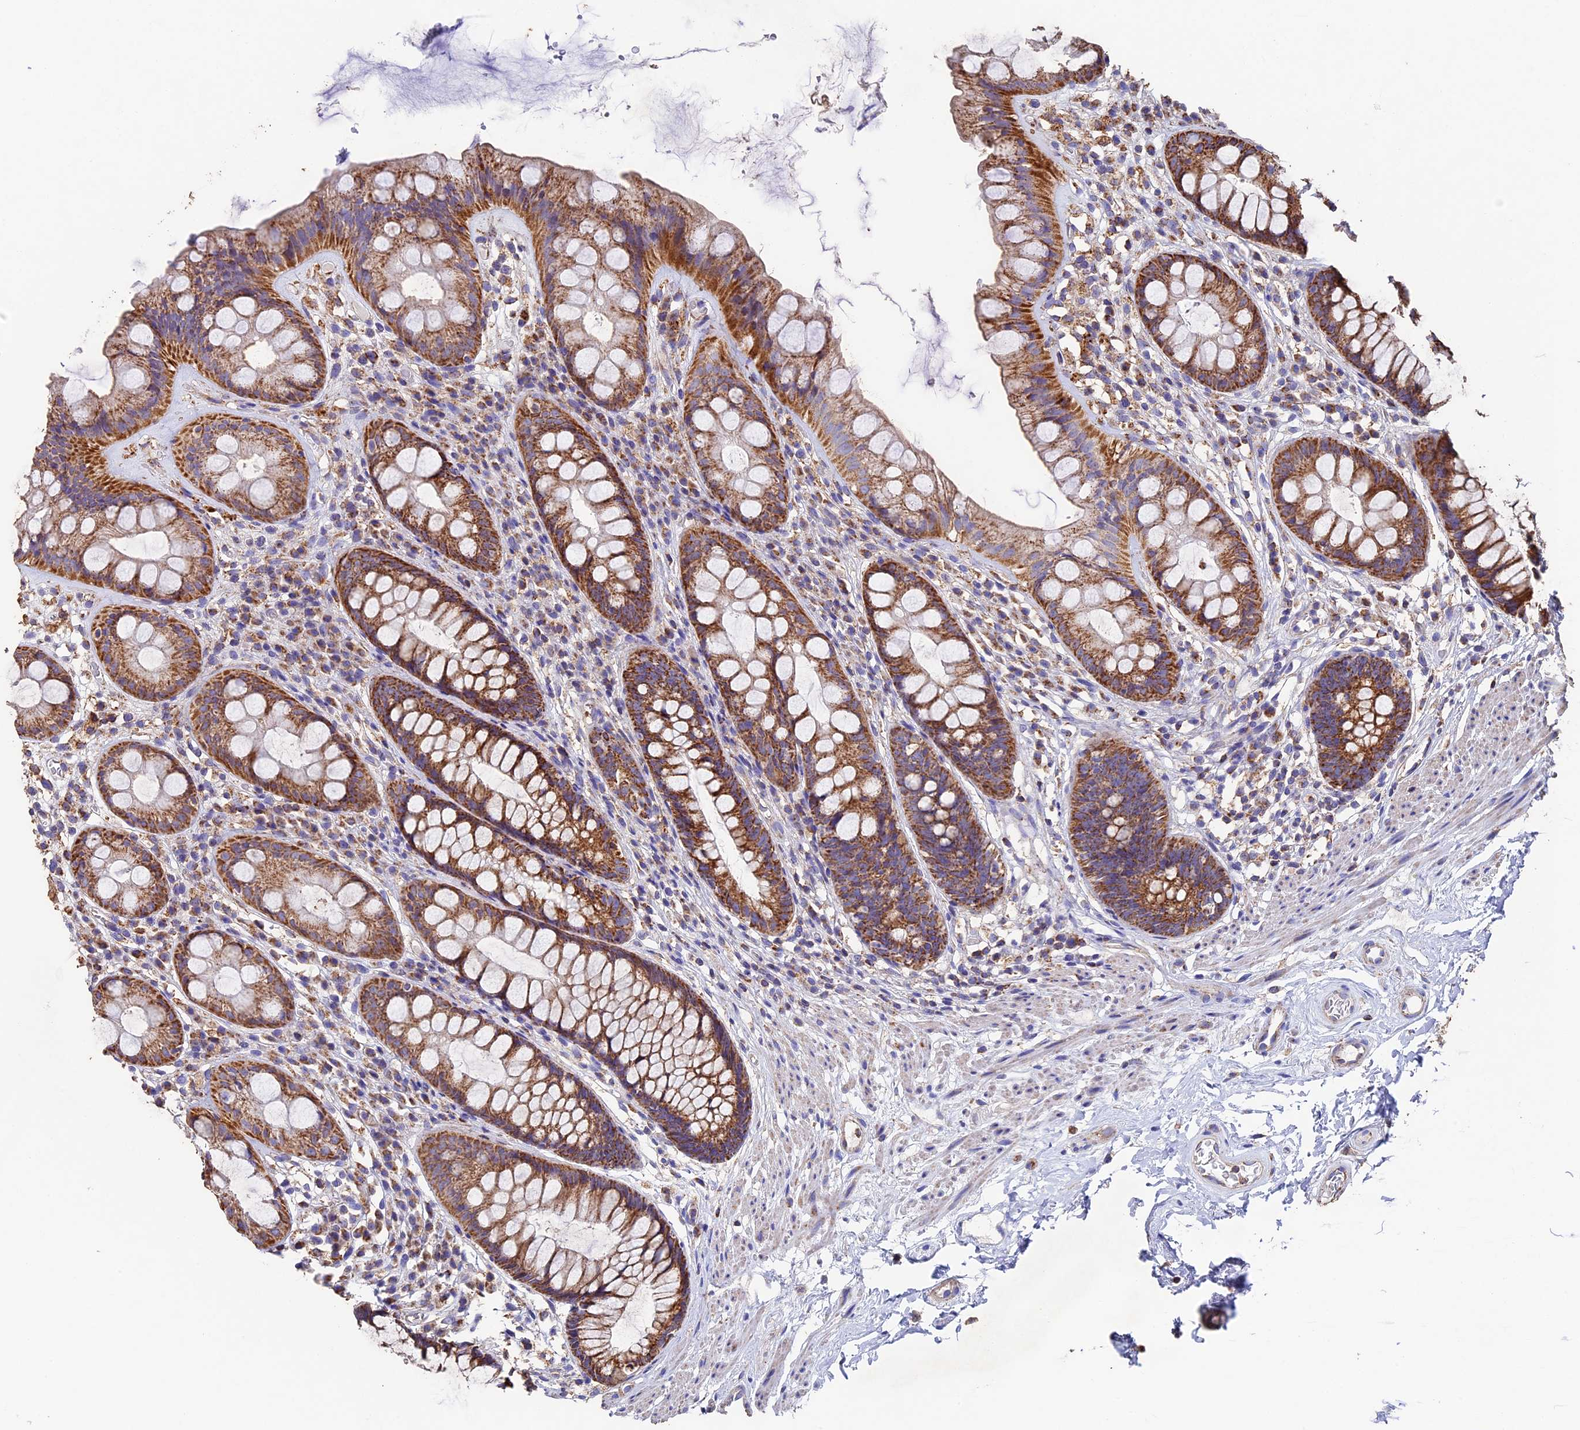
{"staining": {"intensity": "moderate", "quantity": ">75%", "location": "cytoplasmic/membranous"}, "tissue": "rectum", "cell_type": "Glandular cells", "image_type": "normal", "snomed": [{"axis": "morphology", "description": "Normal tissue, NOS"}, {"axis": "topography", "description": "Rectum"}], "caption": "Moderate cytoplasmic/membranous staining is identified in approximately >75% of glandular cells in benign rectum.", "gene": "ADAT1", "patient": {"sex": "male", "age": 74}}